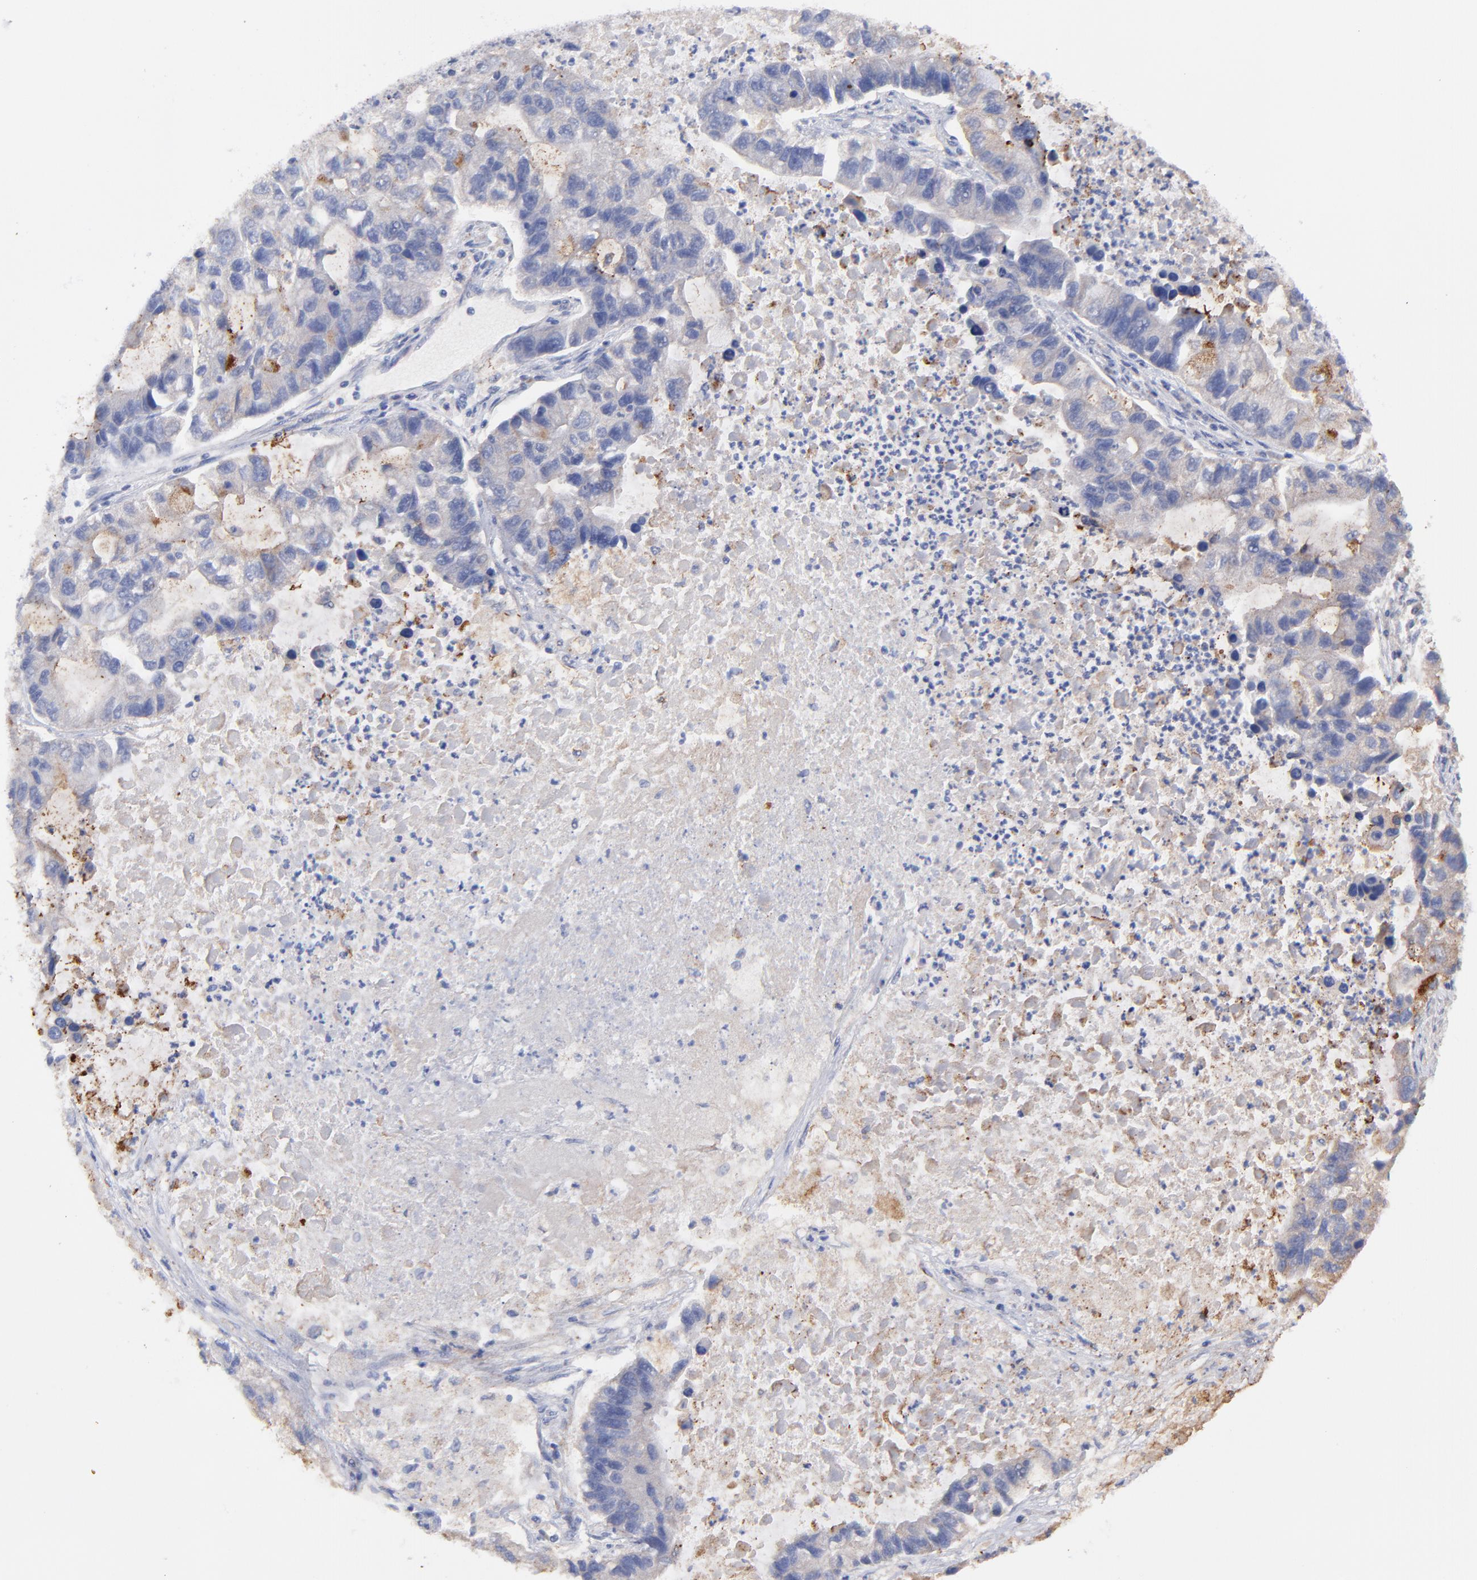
{"staining": {"intensity": "weak", "quantity": "25%-75%", "location": "cytoplasmic/membranous"}, "tissue": "lung cancer", "cell_type": "Tumor cells", "image_type": "cancer", "snomed": [{"axis": "morphology", "description": "Adenocarcinoma, NOS"}, {"axis": "topography", "description": "Lung"}], "caption": "IHC image of human lung cancer stained for a protein (brown), which demonstrates low levels of weak cytoplasmic/membranous expression in about 25%-75% of tumor cells.", "gene": "CFAP57", "patient": {"sex": "female", "age": 51}}